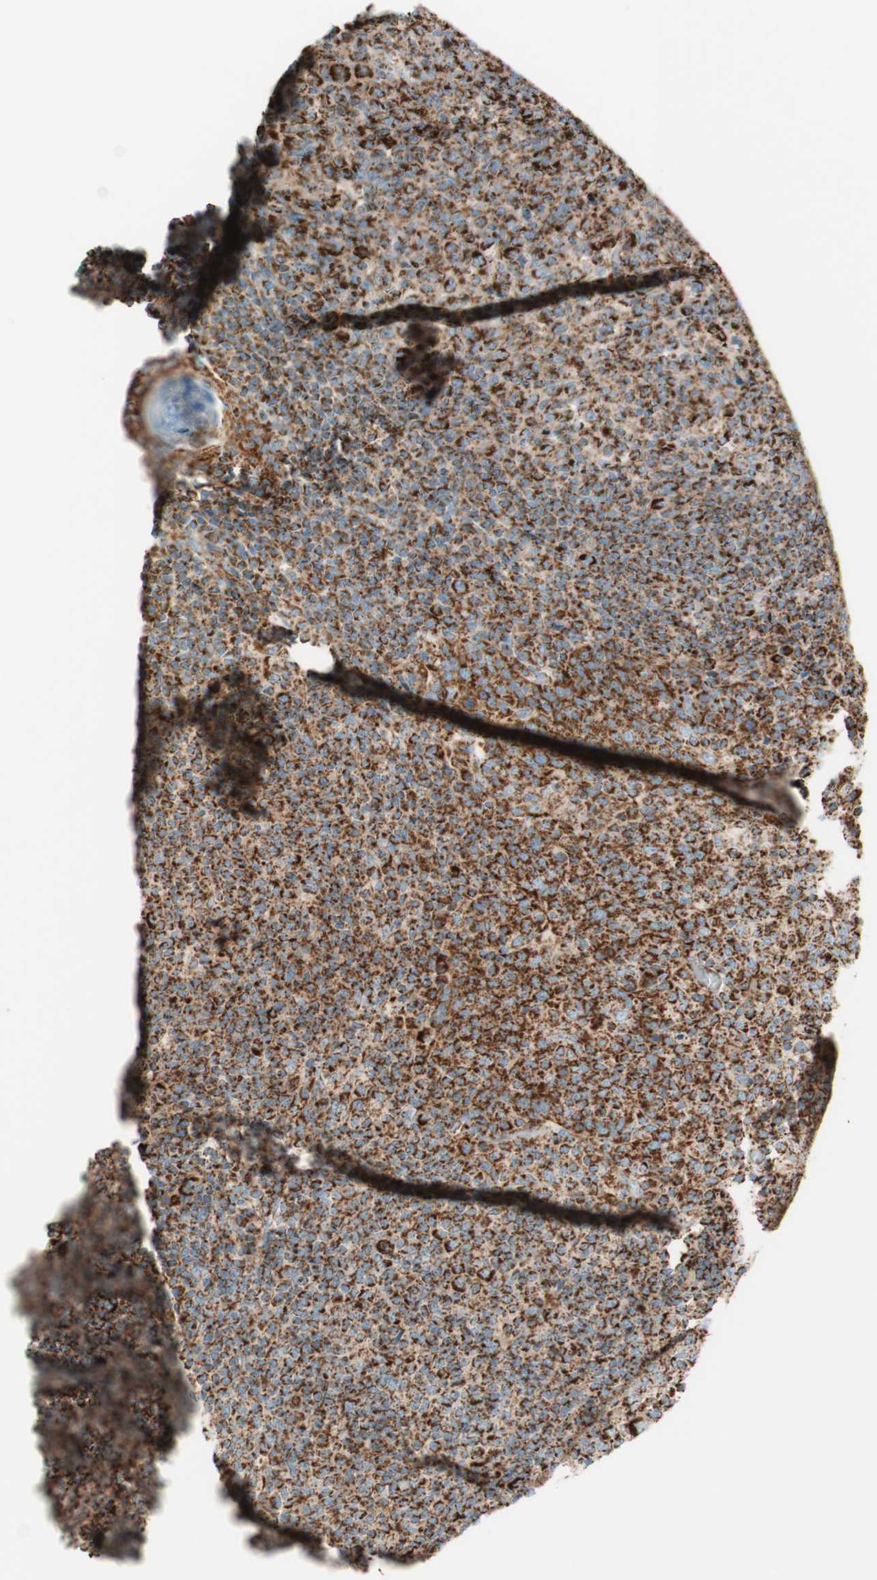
{"staining": {"intensity": "strong", "quantity": ">75%", "location": "cytoplasmic/membranous"}, "tissue": "tonsil", "cell_type": "Germinal center cells", "image_type": "normal", "snomed": [{"axis": "morphology", "description": "Normal tissue, NOS"}, {"axis": "topography", "description": "Tonsil"}], "caption": "Germinal center cells show strong cytoplasmic/membranous staining in about >75% of cells in normal tonsil. Nuclei are stained in blue.", "gene": "TOMM20", "patient": {"sex": "female", "age": 19}}